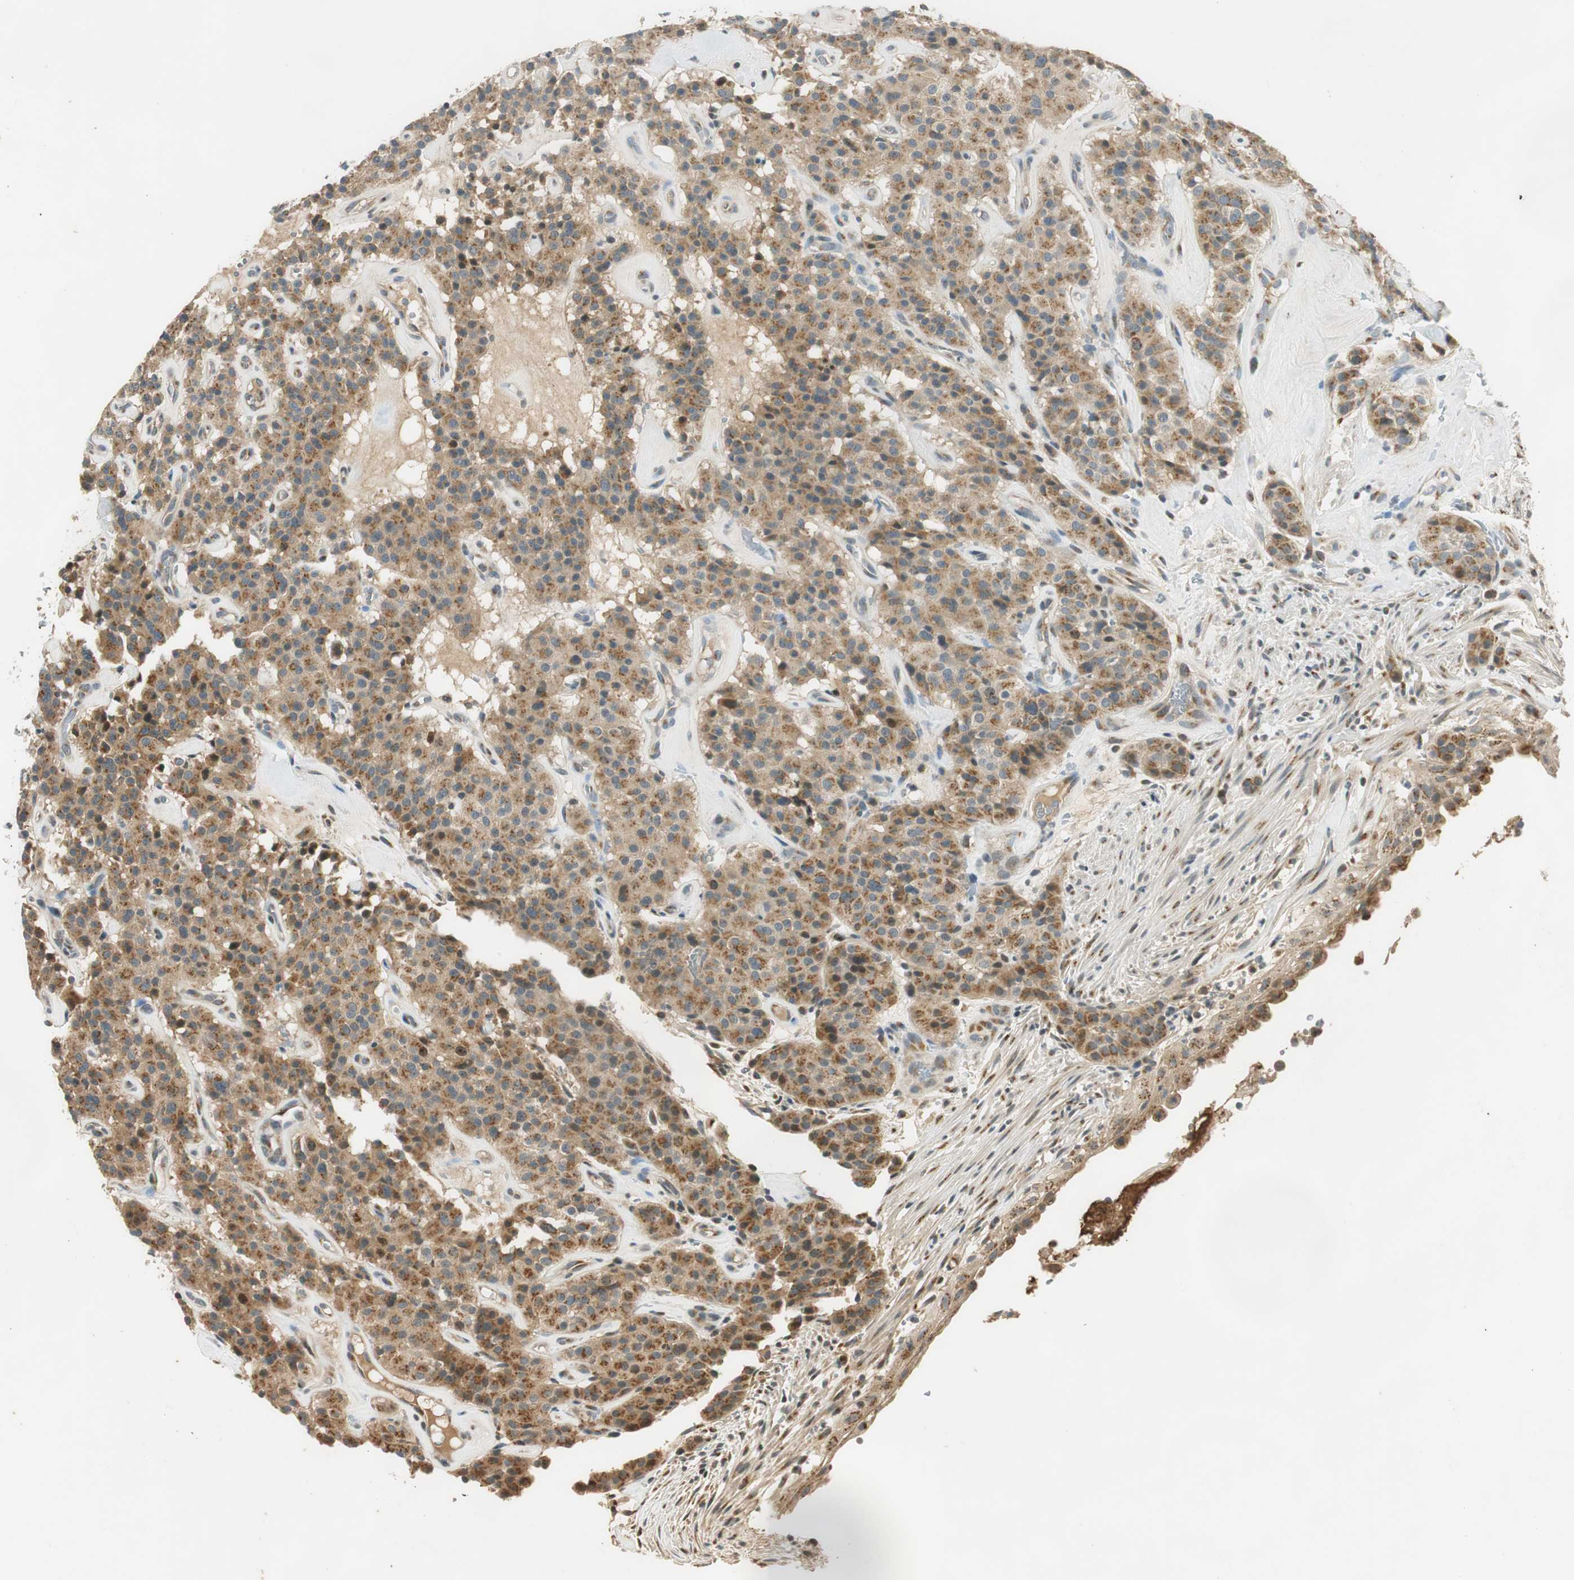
{"staining": {"intensity": "weak", "quantity": ">75%", "location": "cytoplasmic/membranous"}, "tissue": "carcinoid", "cell_type": "Tumor cells", "image_type": "cancer", "snomed": [{"axis": "morphology", "description": "Carcinoid, malignant, NOS"}, {"axis": "topography", "description": "Lung"}], "caption": "Human carcinoid (malignant) stained with a protein marker displays weak staining in tumor cells.", "gene": "NEO1", "patient": {"sex": "male", "age": 30}}